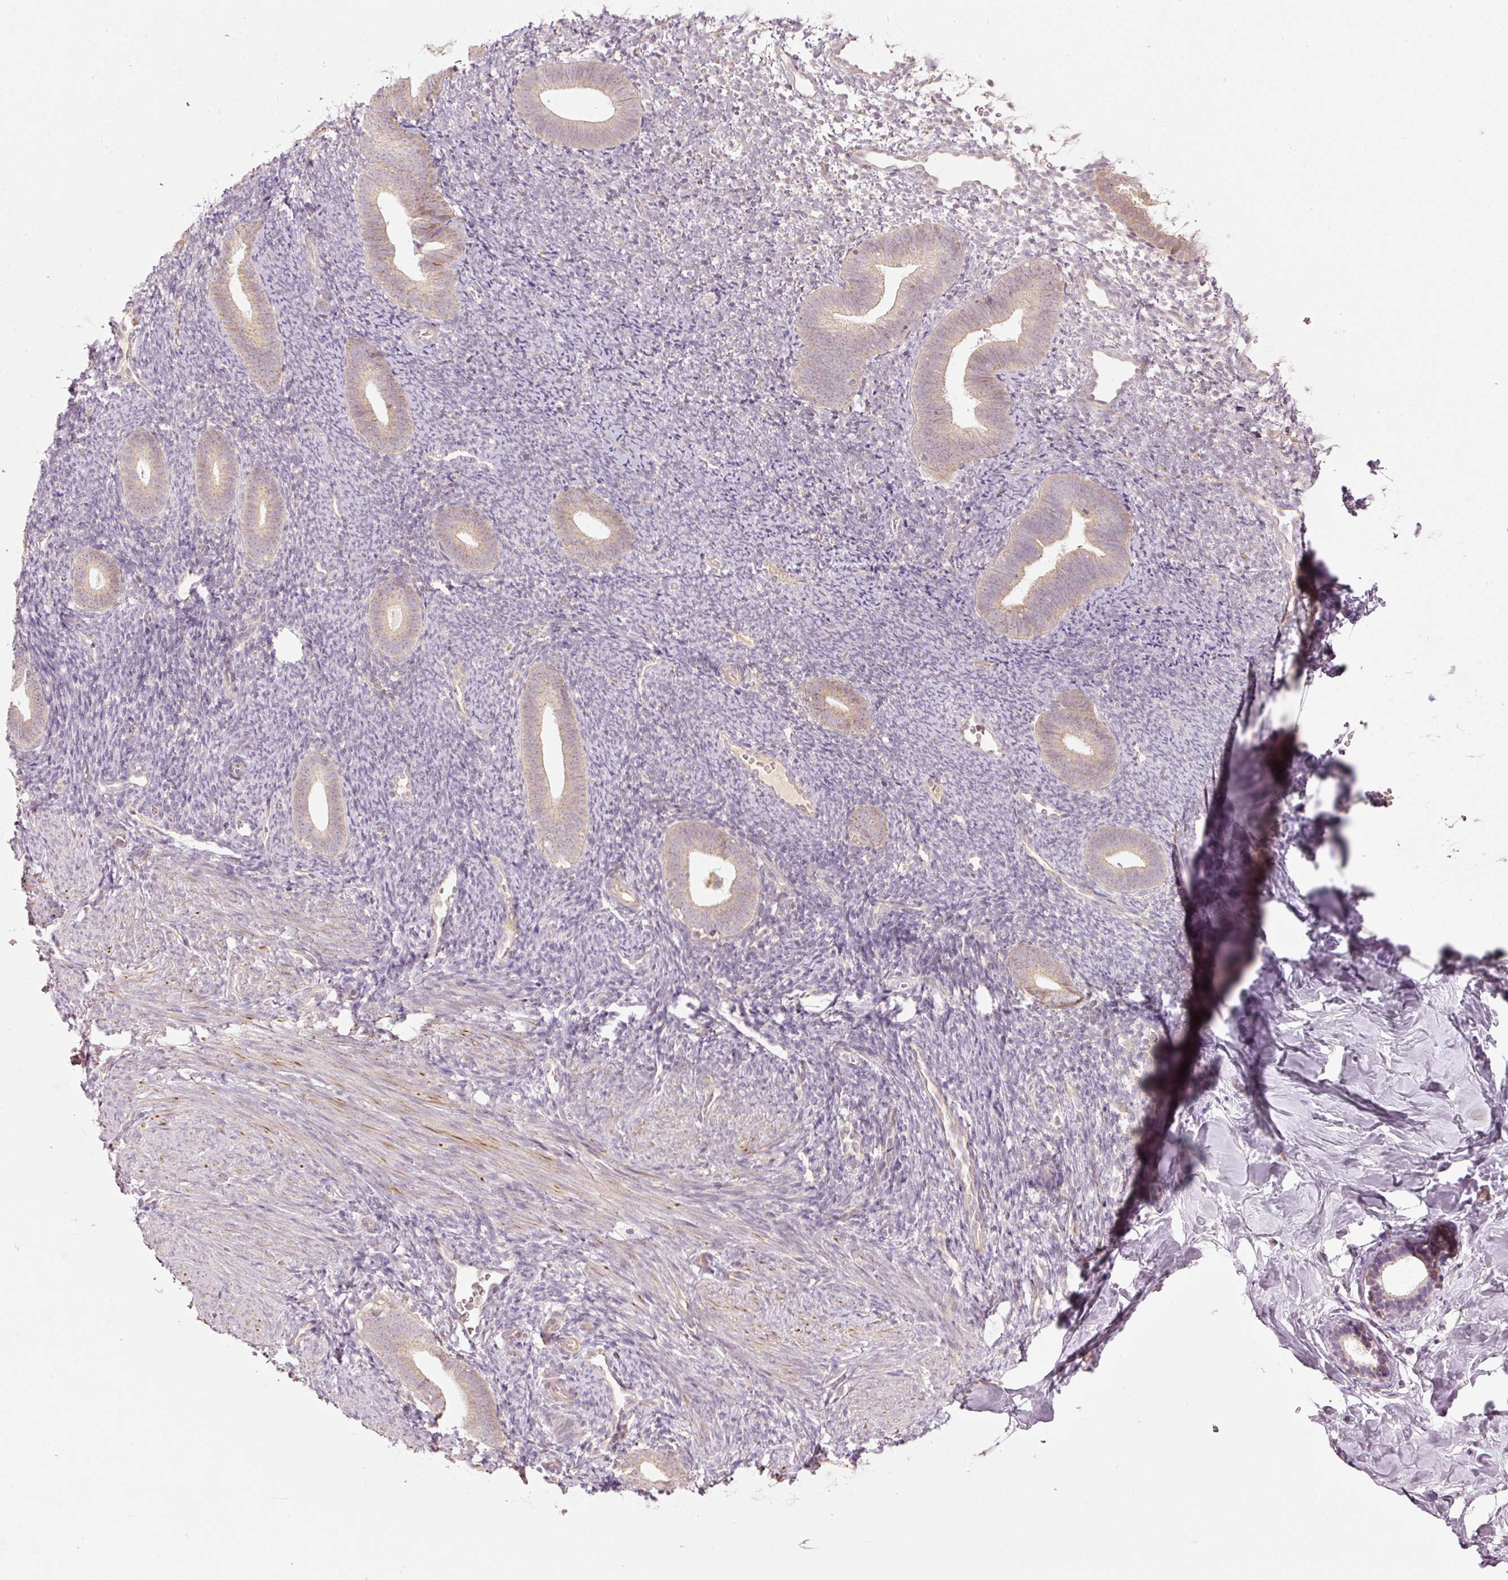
{"staining": {"intensity": "weak", "quantity": "<25%", "location": "cytoplasmic/membranous"}, "tissue": "endometrium", "cell_type": "Cells in endometrial stroma", "image_type": "normal", "snomed": [{"axis": "morphology", "description": "Normal tissue, NOS"}, {"axis": "topography", "description": "Endometrium"}], "caption": "IHC image of normal human endometrium stained for a protein (brown), which reveals no staining in cells in endometrial stroma. The staining was performed using DAB to visualize the protein expression in brown, while the nuclei were stained in blue with hematoxylin (Magnification: 20x).", "gene": "CDC20B", "patient": {"sex": "female", "age": 39}}